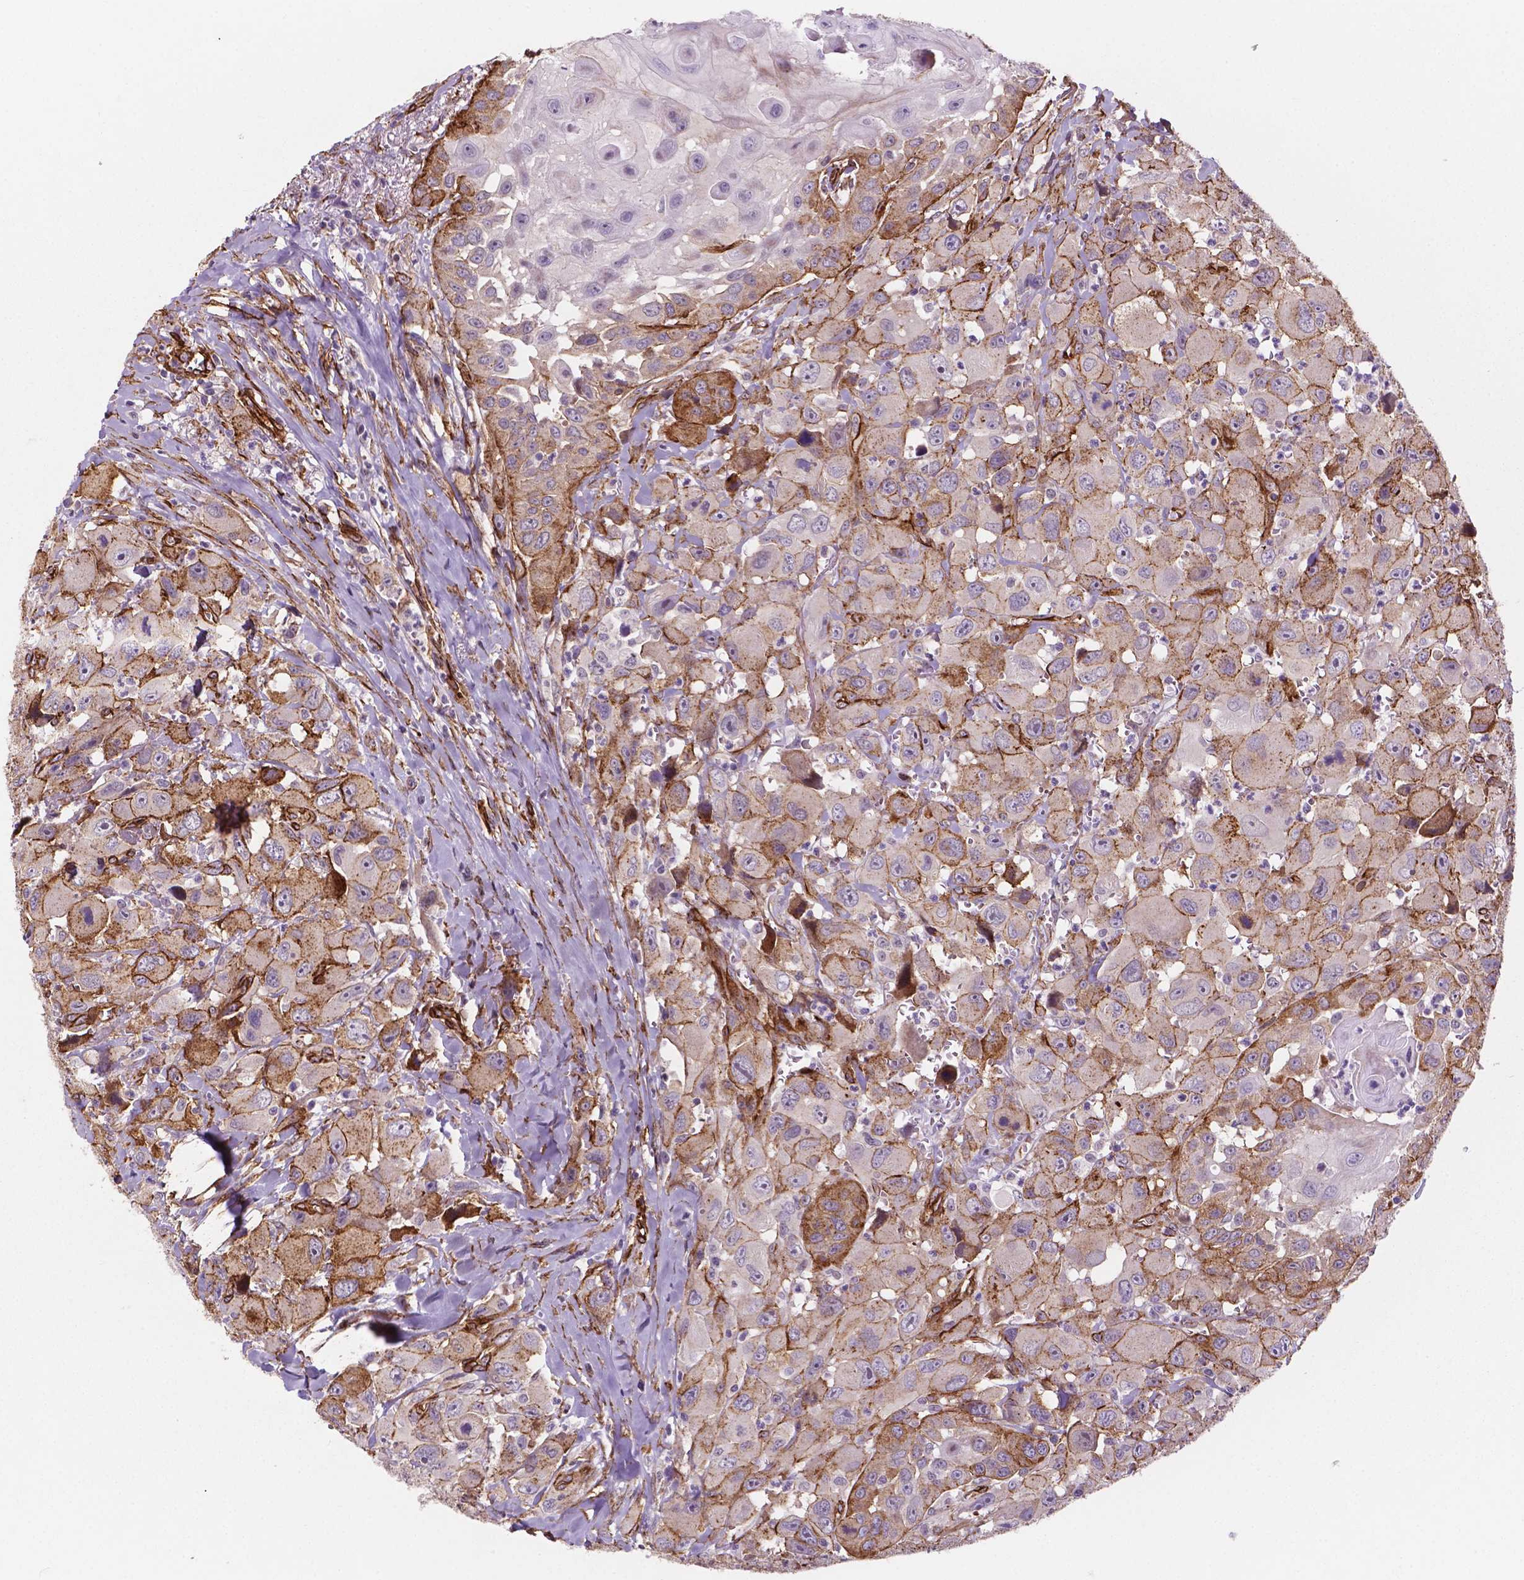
{"staining": {"intensity": "moderate", "quantity": "25%-75%", "location": "cytoplasmic/membranous"}, "tissue": "head and neck cancer", "cell_type": "Tumor cells", "image_type": "cancer", "snomed": [{"axis": "morphology", "description": "Squamous cell carcinoma, NOS"}, {"axis": "morphology", "description": "Squamous cell carcinoma, metastatic, NOS"}, {"axis": "topography", "description": "Oral tissue"}, {"axis": "topography", "description": "Head-Neck"}], "caption": "Protein expression by immunohistochemistry demonstrates moderate cytoplasmic/membranous expression in approximately 25%-75% of tumor cells in metastatic squamous cell carcinoma (head and neck). The staining was performed using DAB (3,3'-diaminobenzidine), with brown indicating positive protein expression. Nuclei are stained blue with hematoxylin.", "gene": "EGFL8", "patient": {"sex": "female", "age": 85}}